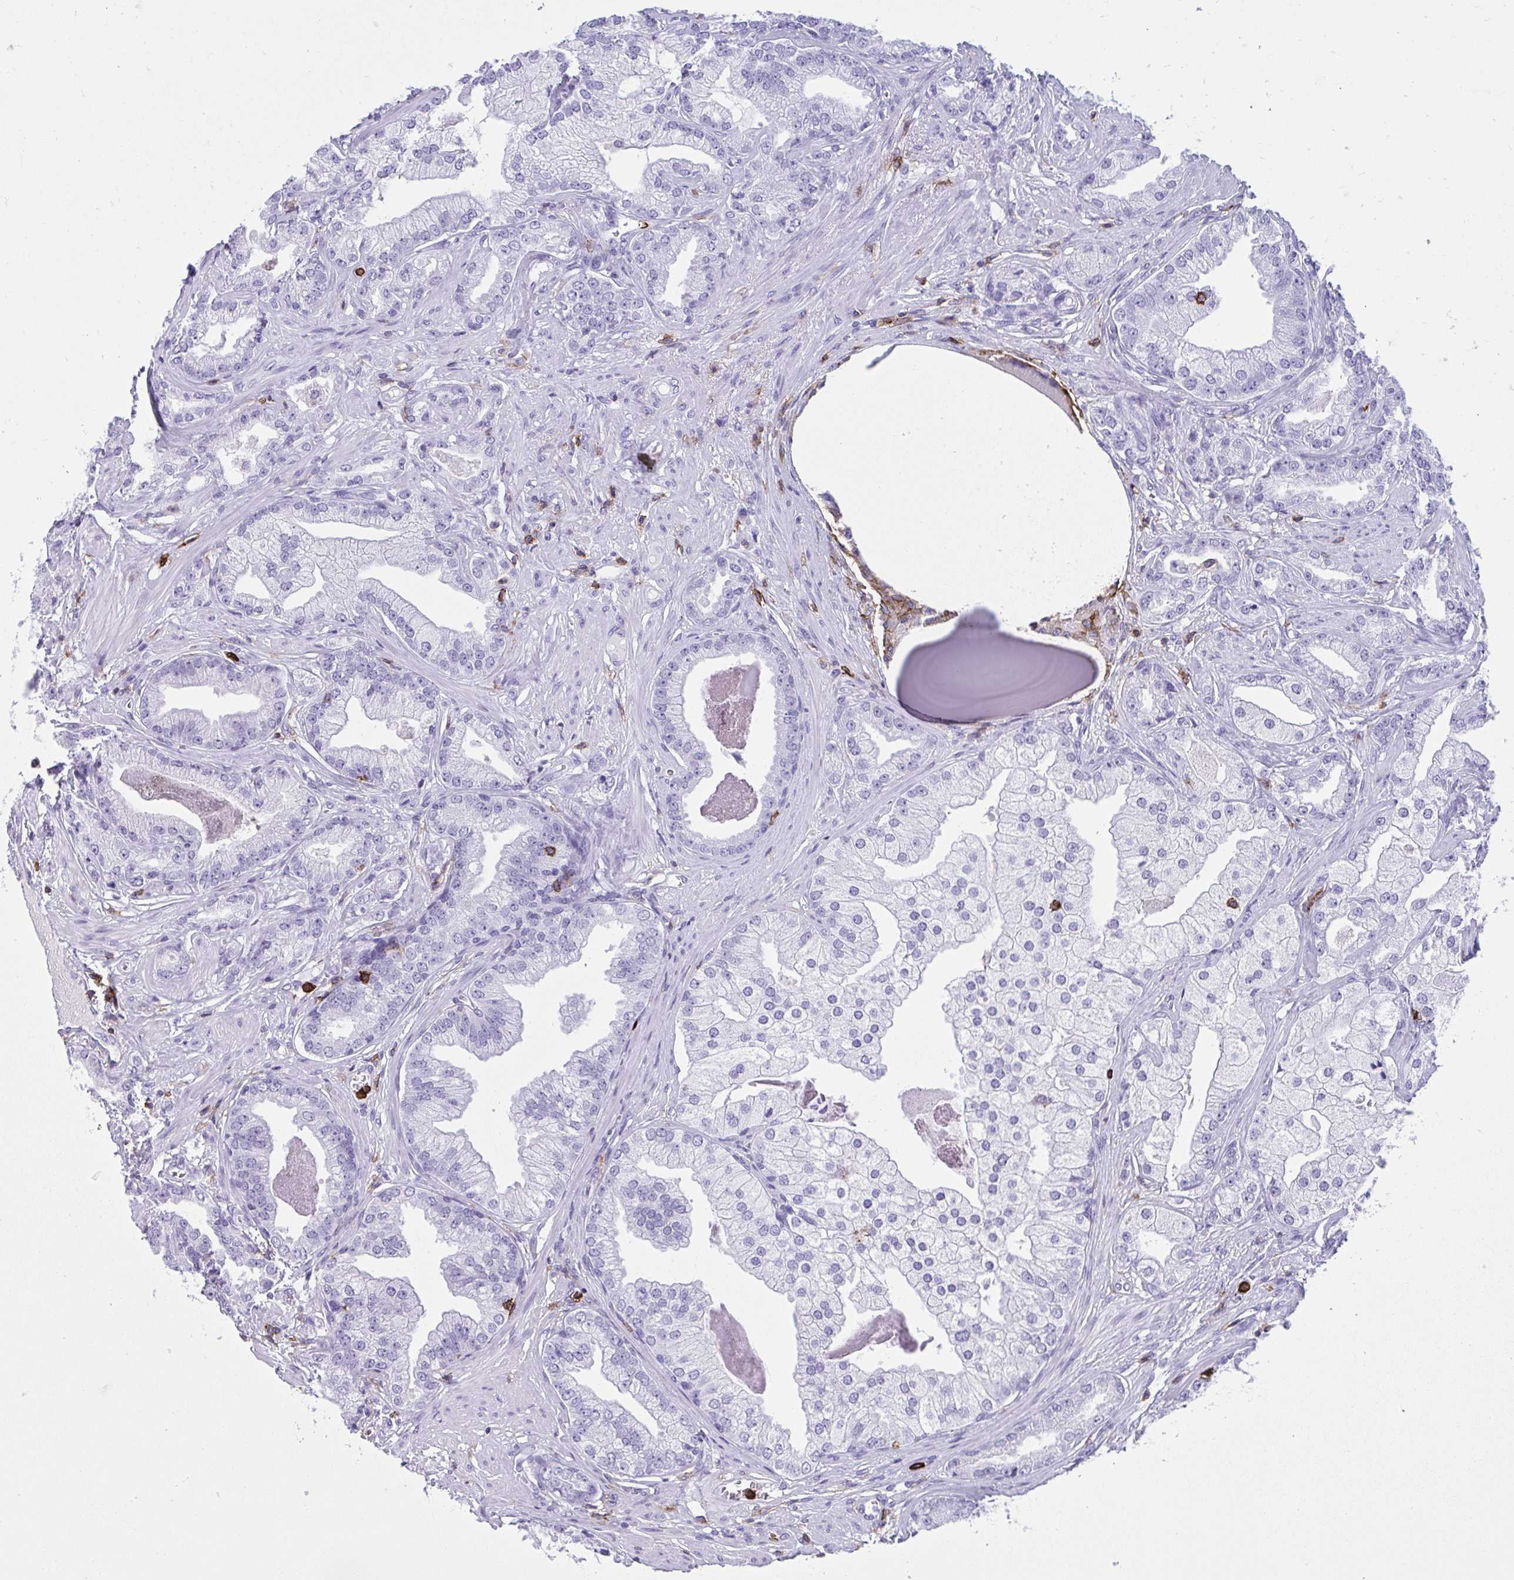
{"staining": {"intensity": "negative", "quantity": "none", "location": "none"}, "tissue": "prostate cancer", "cell_type": "Tumor cells", "image_type": "cancer", "snomed": [{"axis": "morphology", "description": "Adenocarcinoma, Low grade"}, {"axis": "topography", "description": "Prostate"}], "caption": "Protein analysis of prostate cancer displays no significant positivity in tumor cells.", "gene": "SPN", "patient": {"sex": "male", "age": 61}}